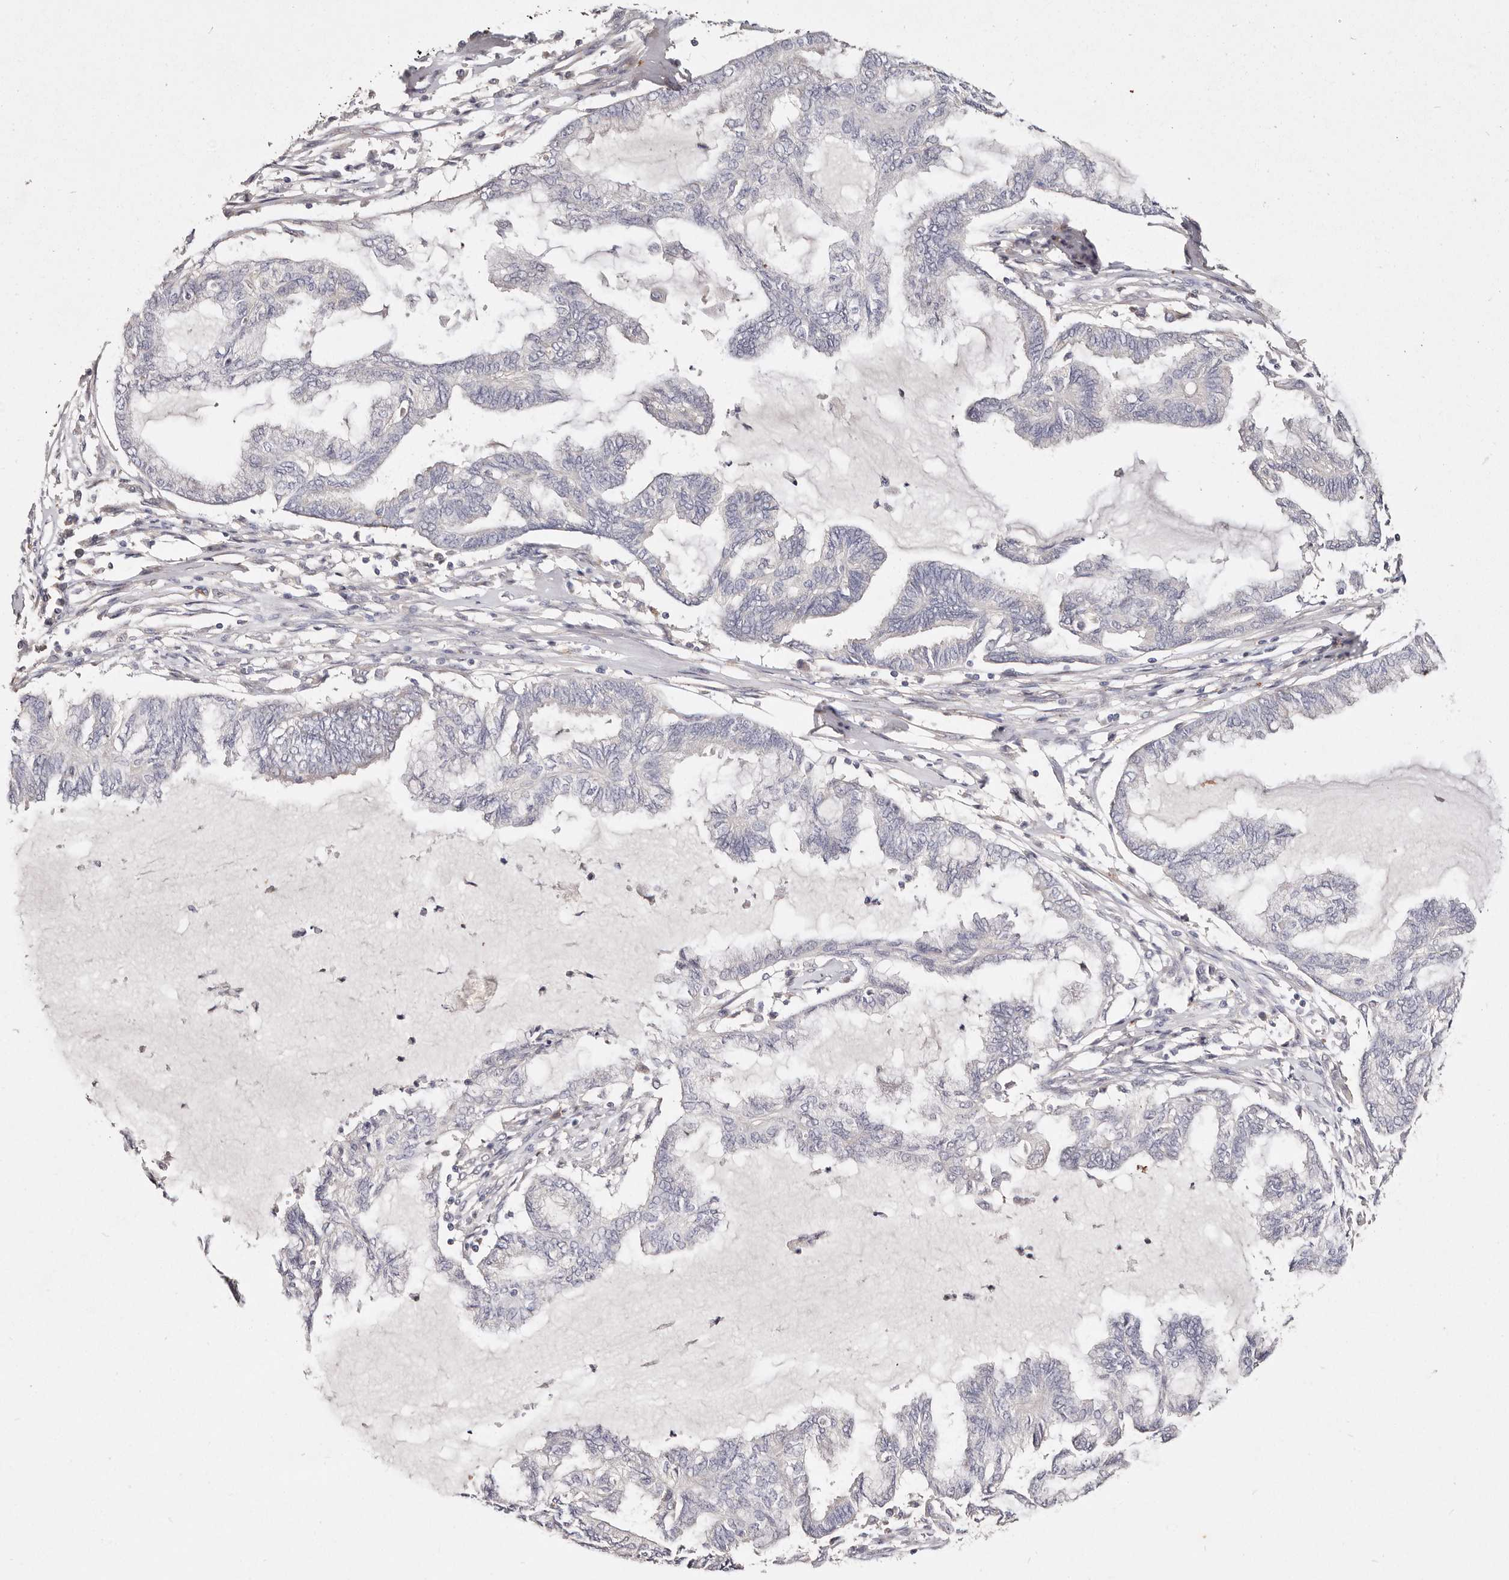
{"staining": {"intensity": "negative", "quantity": "none", "location": "none"}, "tissue": "endometrial cancer", "cell_type": "Tumor cells", "image_type": "cancer", "snomed": [{"axis": "morphology", "description": "Adenocarcinoma, NOS"}, {"axis": "topography", "description": "Endometrium"}], "caption": "Protein analysis of endometrial cancer shows no significant expression in tumor cells. (DAB (3,3'-diaminobenzidine) immunohistochemistry visualized using brightfield microscopy, high magnification).", "gene": "VIPAS39", "patient": {"sex": "female", "age": 86}}